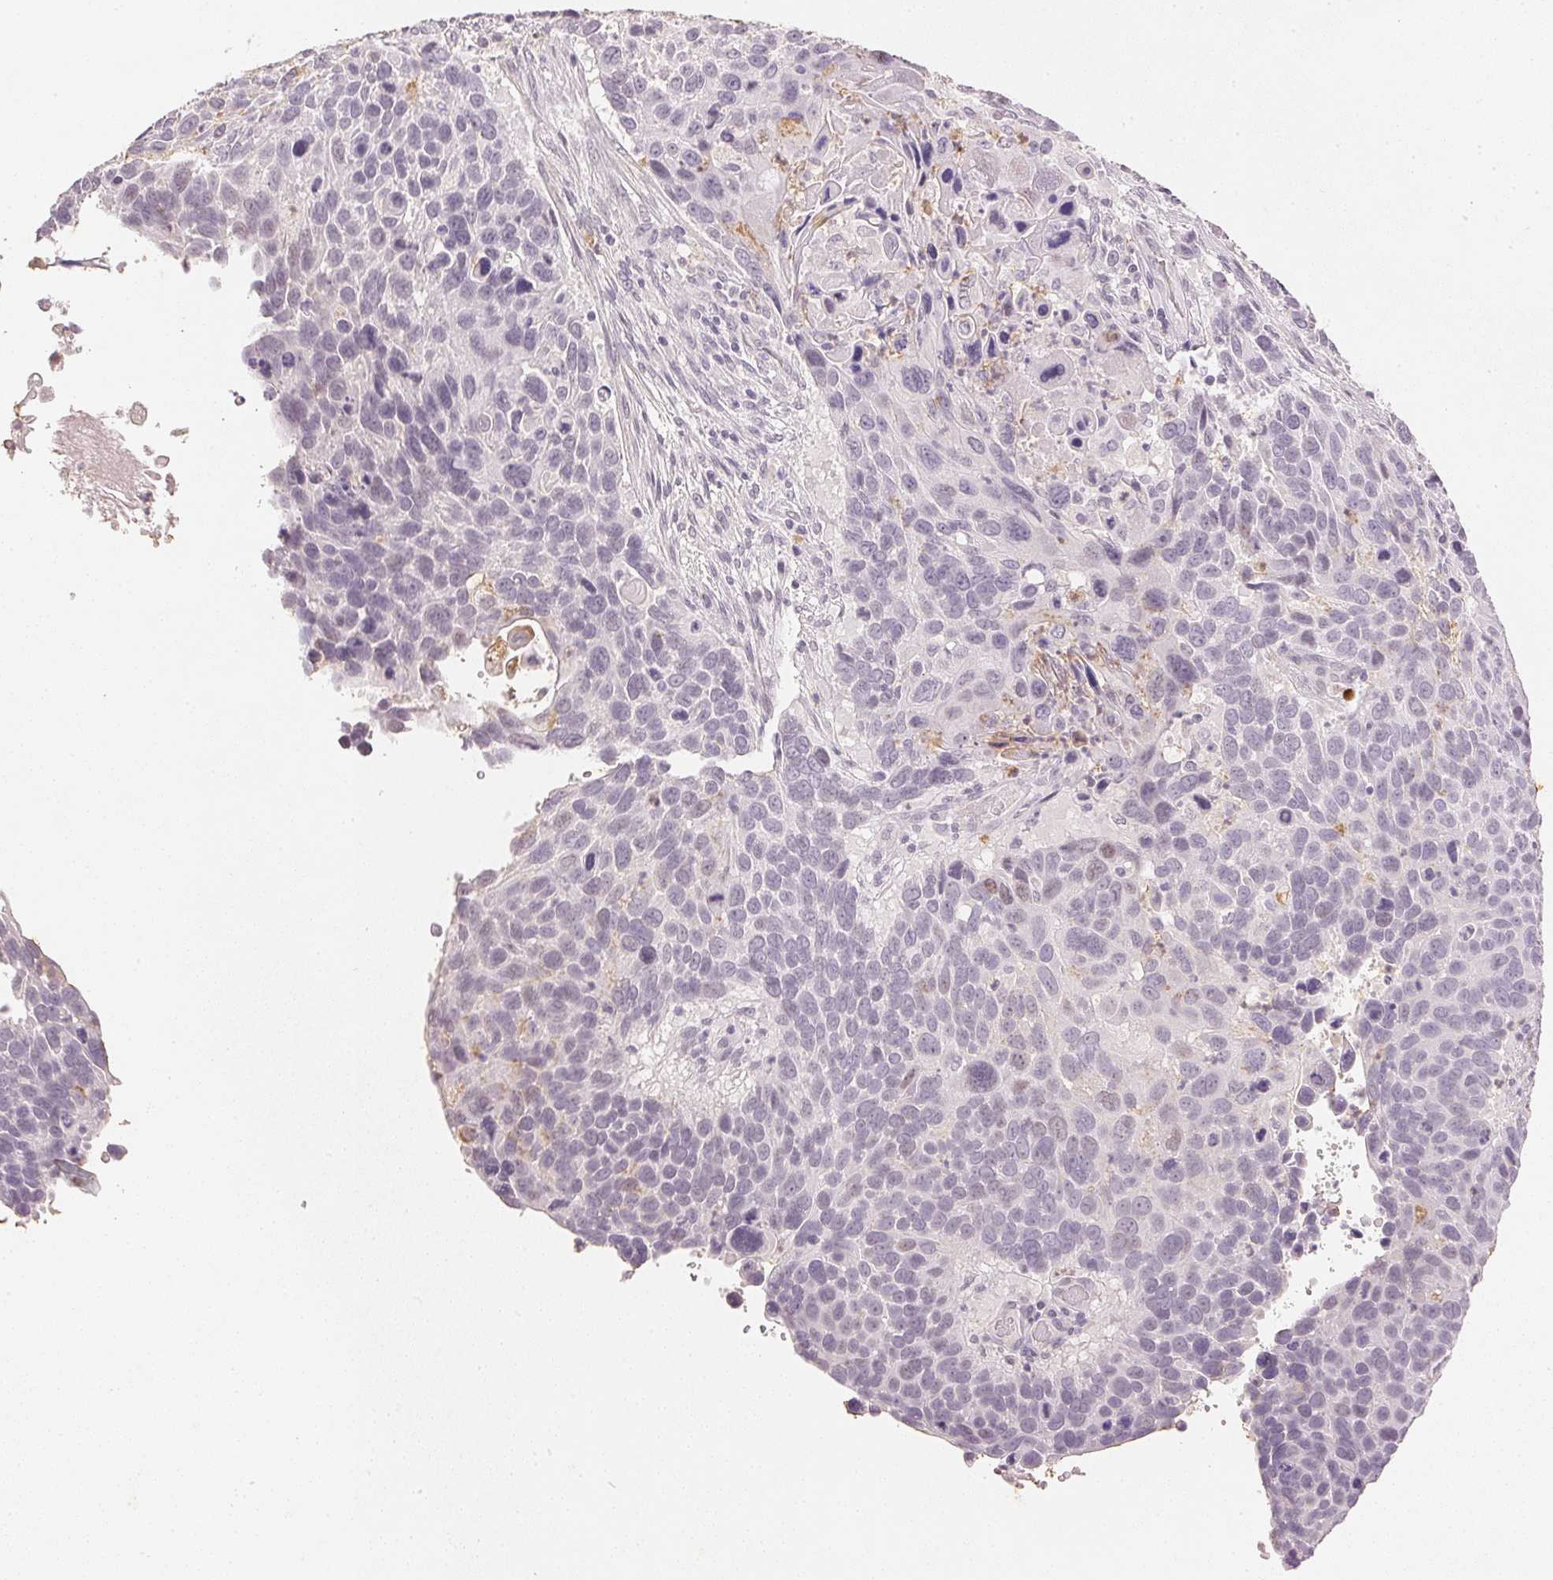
{"staining": {"intensity": "negative", "quantity": "none", "location": "none"}, "tissue": "lung cancer", "cell_type": "Tumor cells", "image_type": "cancer", "snomed": [{"axis": "morphology", "description": "Squamous cell carcinoma, NOS"}, {"axis": "topography", "description": "Lung"}], "caption": "Human squamous cell carcinoma (lung) stained for a protein using immunohistochemistry demonstrates no staining in tumor cells.", "gene": "SMTN", "patient": {"sex": "male", "age": 68}}